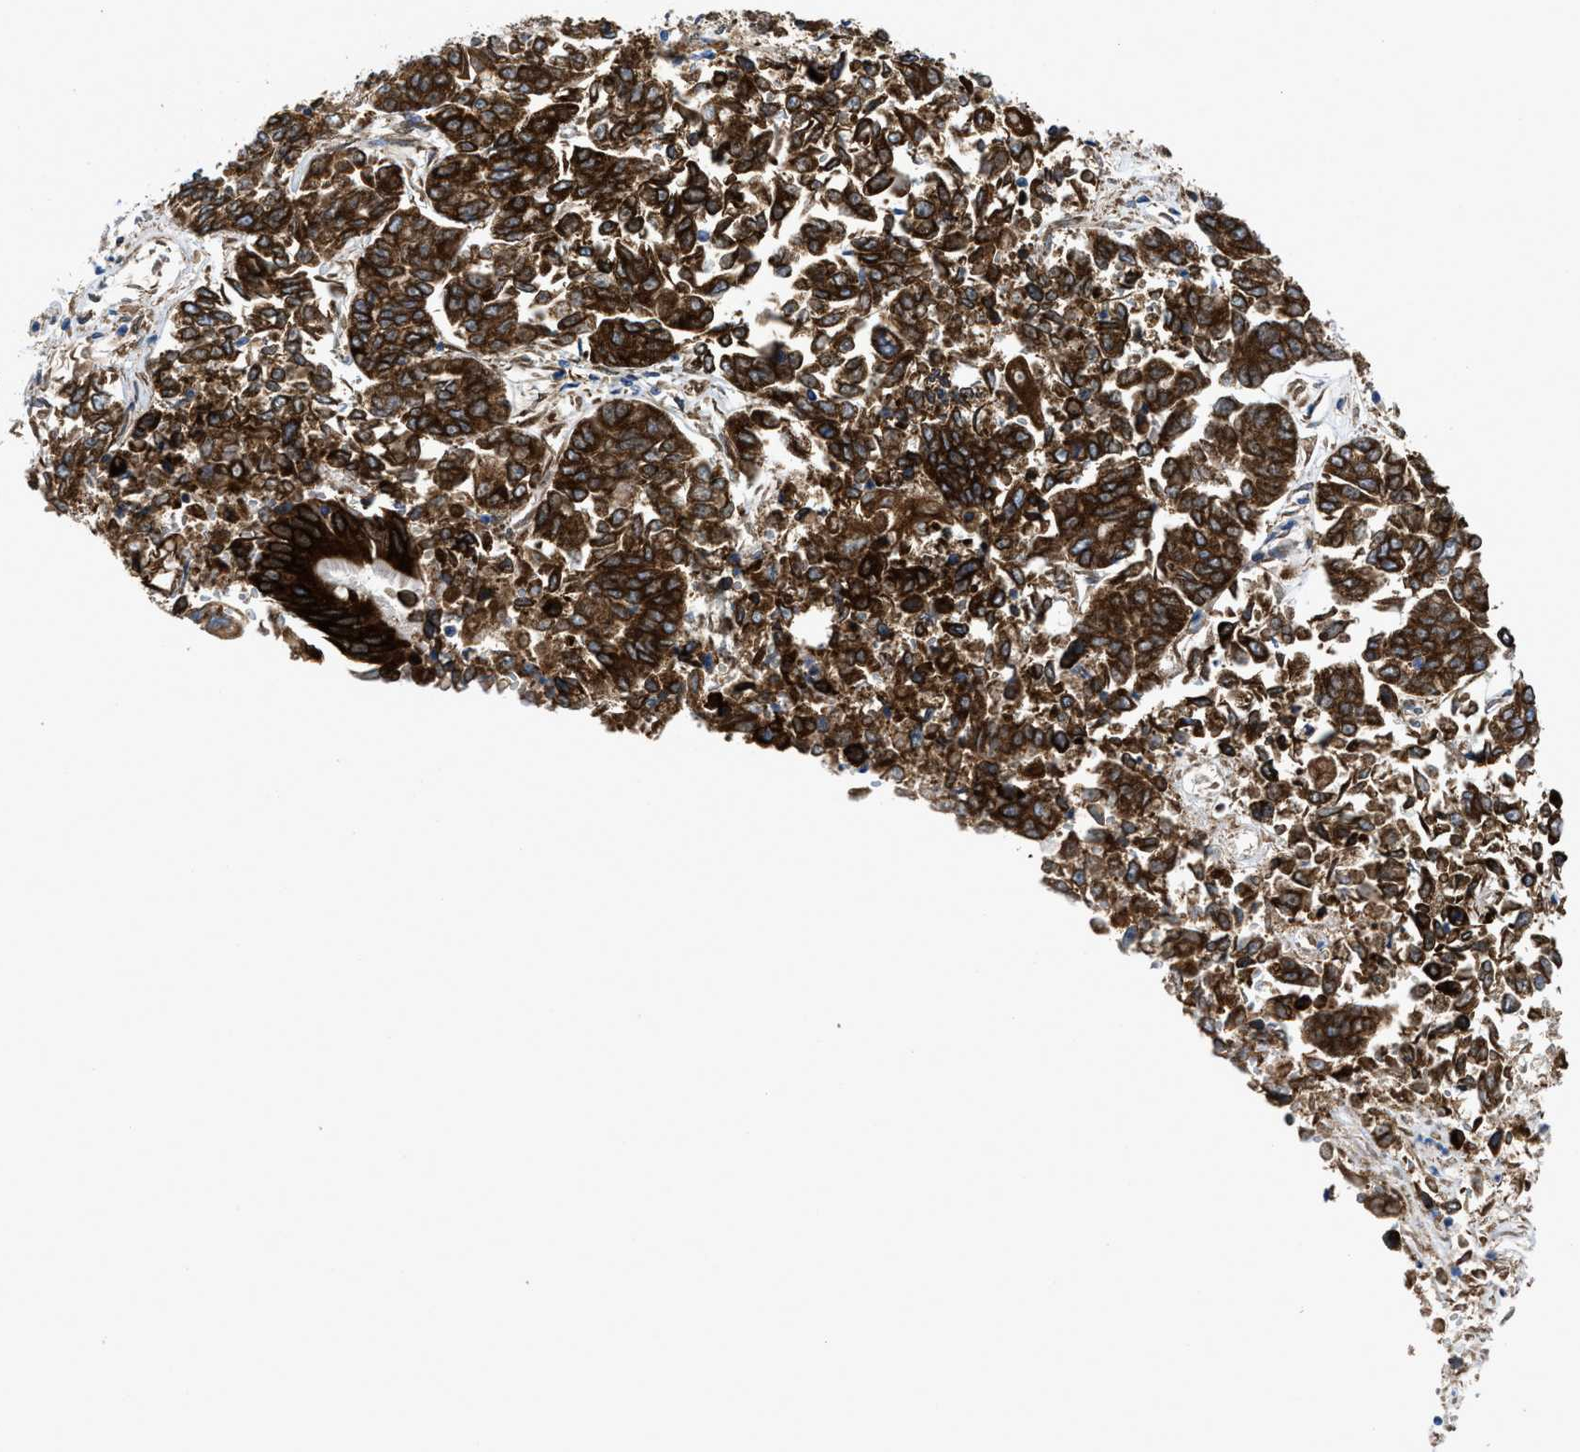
{"staining": {"intensity": "strong", "quantity": ">75%", "location": "cytoplasmic/membranous"}, "tissue": "lung cancer", "cell_type": "Tumor cells", "image_type": "cancer", "snomed": [{"axis": "morphology", "description": "Adenocarcinoma, NOS"}, {"axis": "topography", "description": "Lung"}], "caption": "A brown stain labels strong cytoplasmic/membranous expression of a protein in human lung adenocarcinoma tumor cells.", "gene": "ERLIN2", "patient": {"sex": "male", "age": 84}}